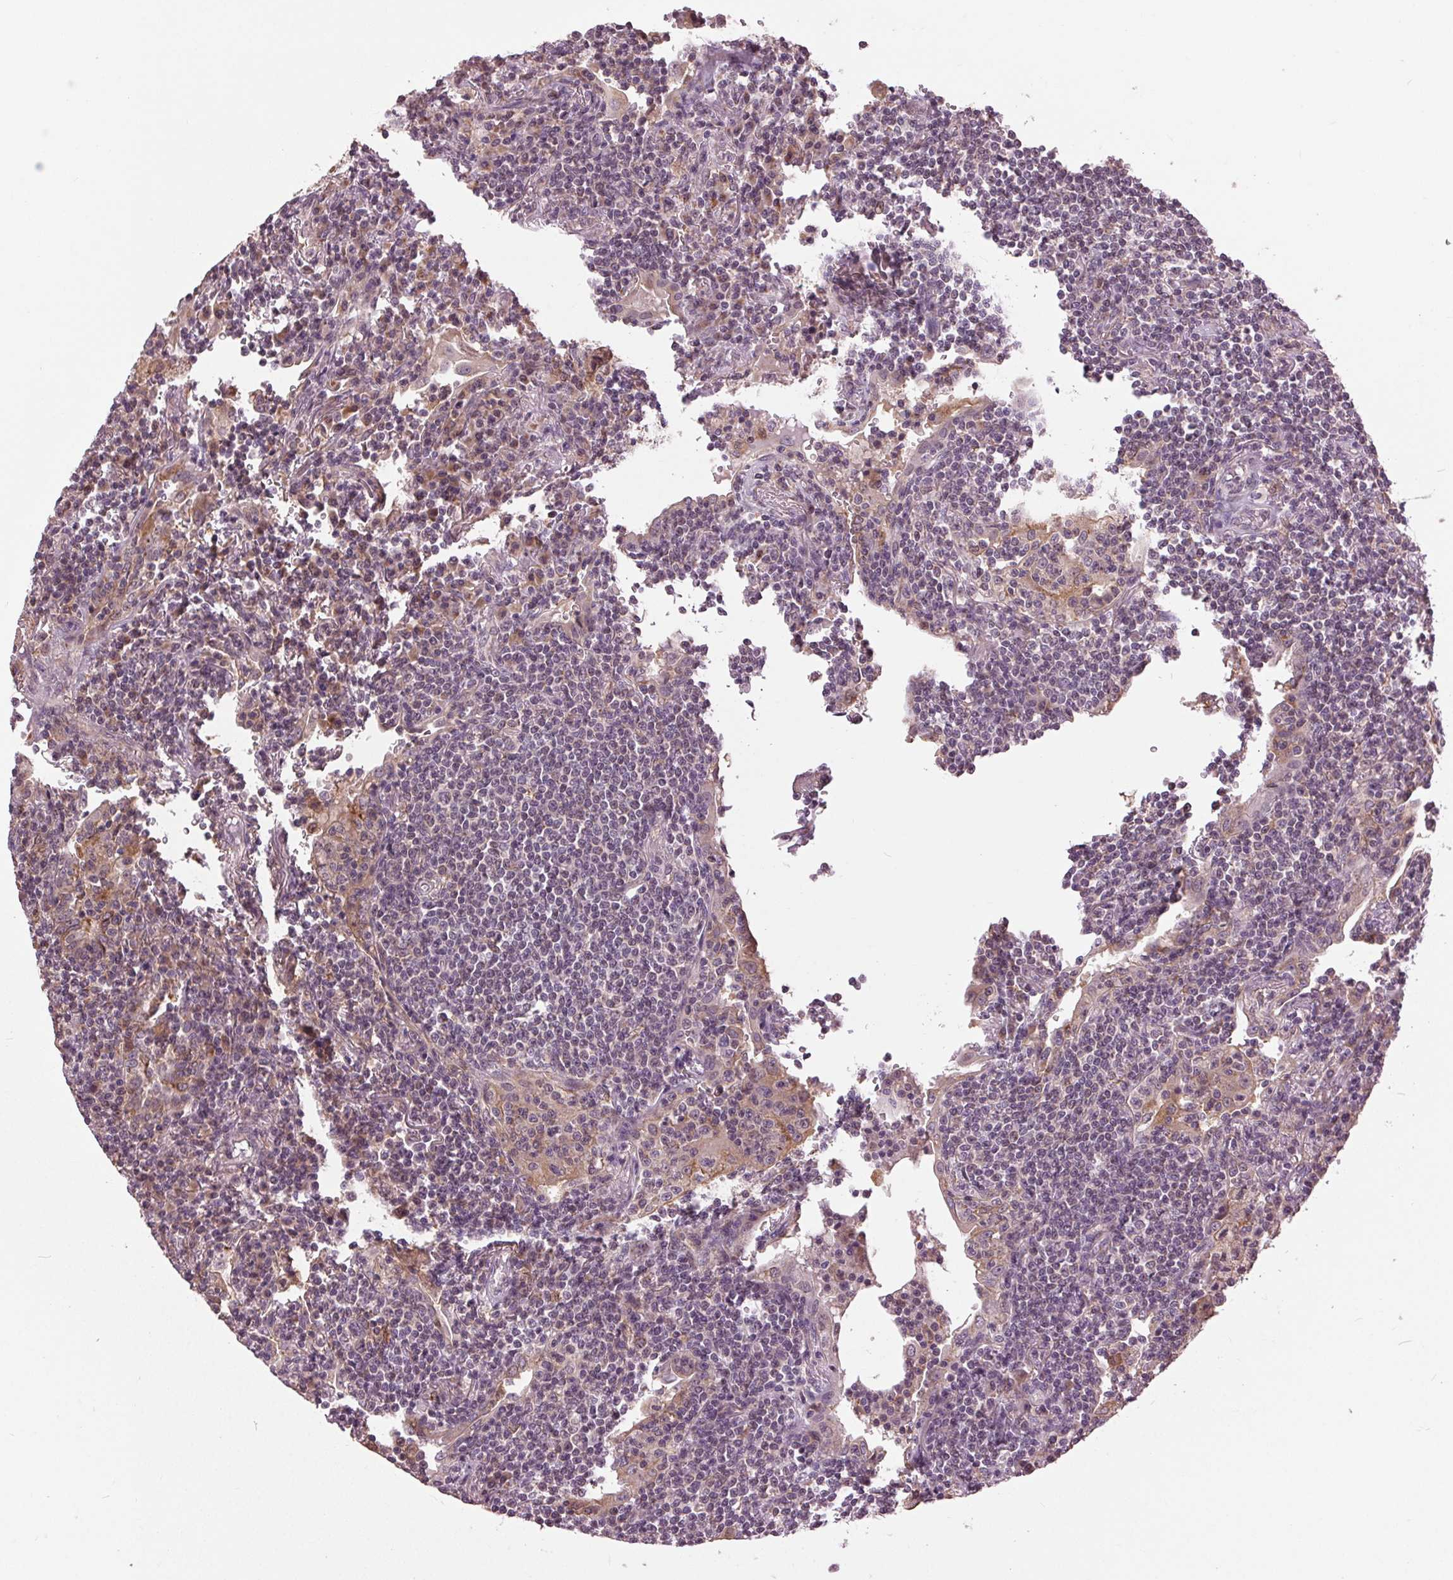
{"staining": {"intensity": "negative", "quantity": "none", "location": "none"}, "tissue": "lymphoma", "cell_type": "Tumor cells", "image_type": "cancer", "snomed": [{"axis": "morphology", "description": "Malignant lymphoma, non-Hodgkin's type, Low grade"}, {"axis": "topography", "description": "Lung"}], "caption": "Tumor cells are negative for brown protein staining in low-grade malignant lymphoma, non-Hodgkin's type.", "gene": "BSDC1", "patient": {"sex": "female", "age": 71}}